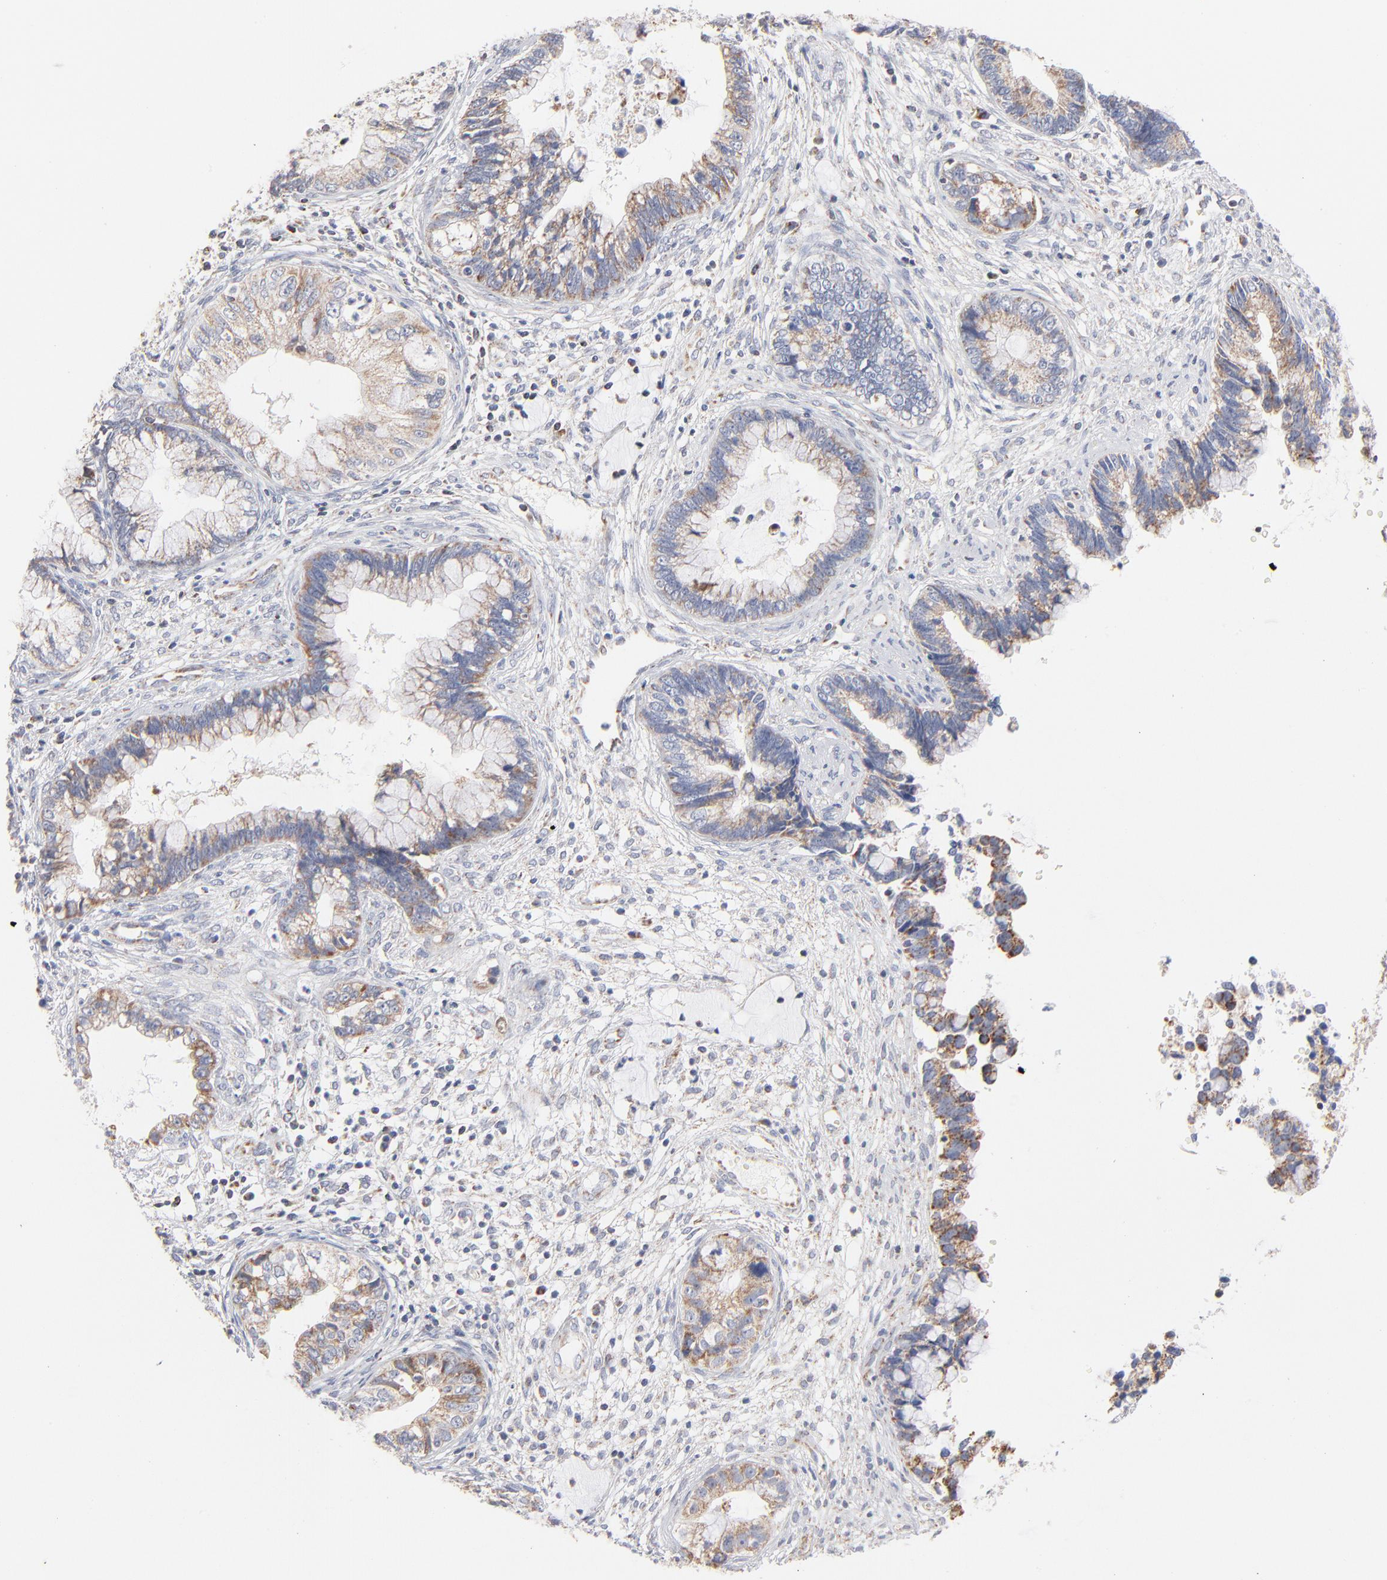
{"staining": {"intensity": "moderate", "quantity": ">75%", "location": "cytoplasmic/membranous"}, "tissue": "cervical cancer", "cell_type": "Tumor cells", "image_type": "cancer", "snomed": [{"axis": "morphology", "description": "Adenocarcinoma, NOS"}, {"axis": "topography", "description": "Cervix"}], "caption": "Protein expression analysis of adenocarcinoma (cervical) exhibits moderate cytoplasmic/membranous positivity in about >75% of tumor cells.", "gene": "MRPL58", "patient": {"sex": "female", "age": 44}}